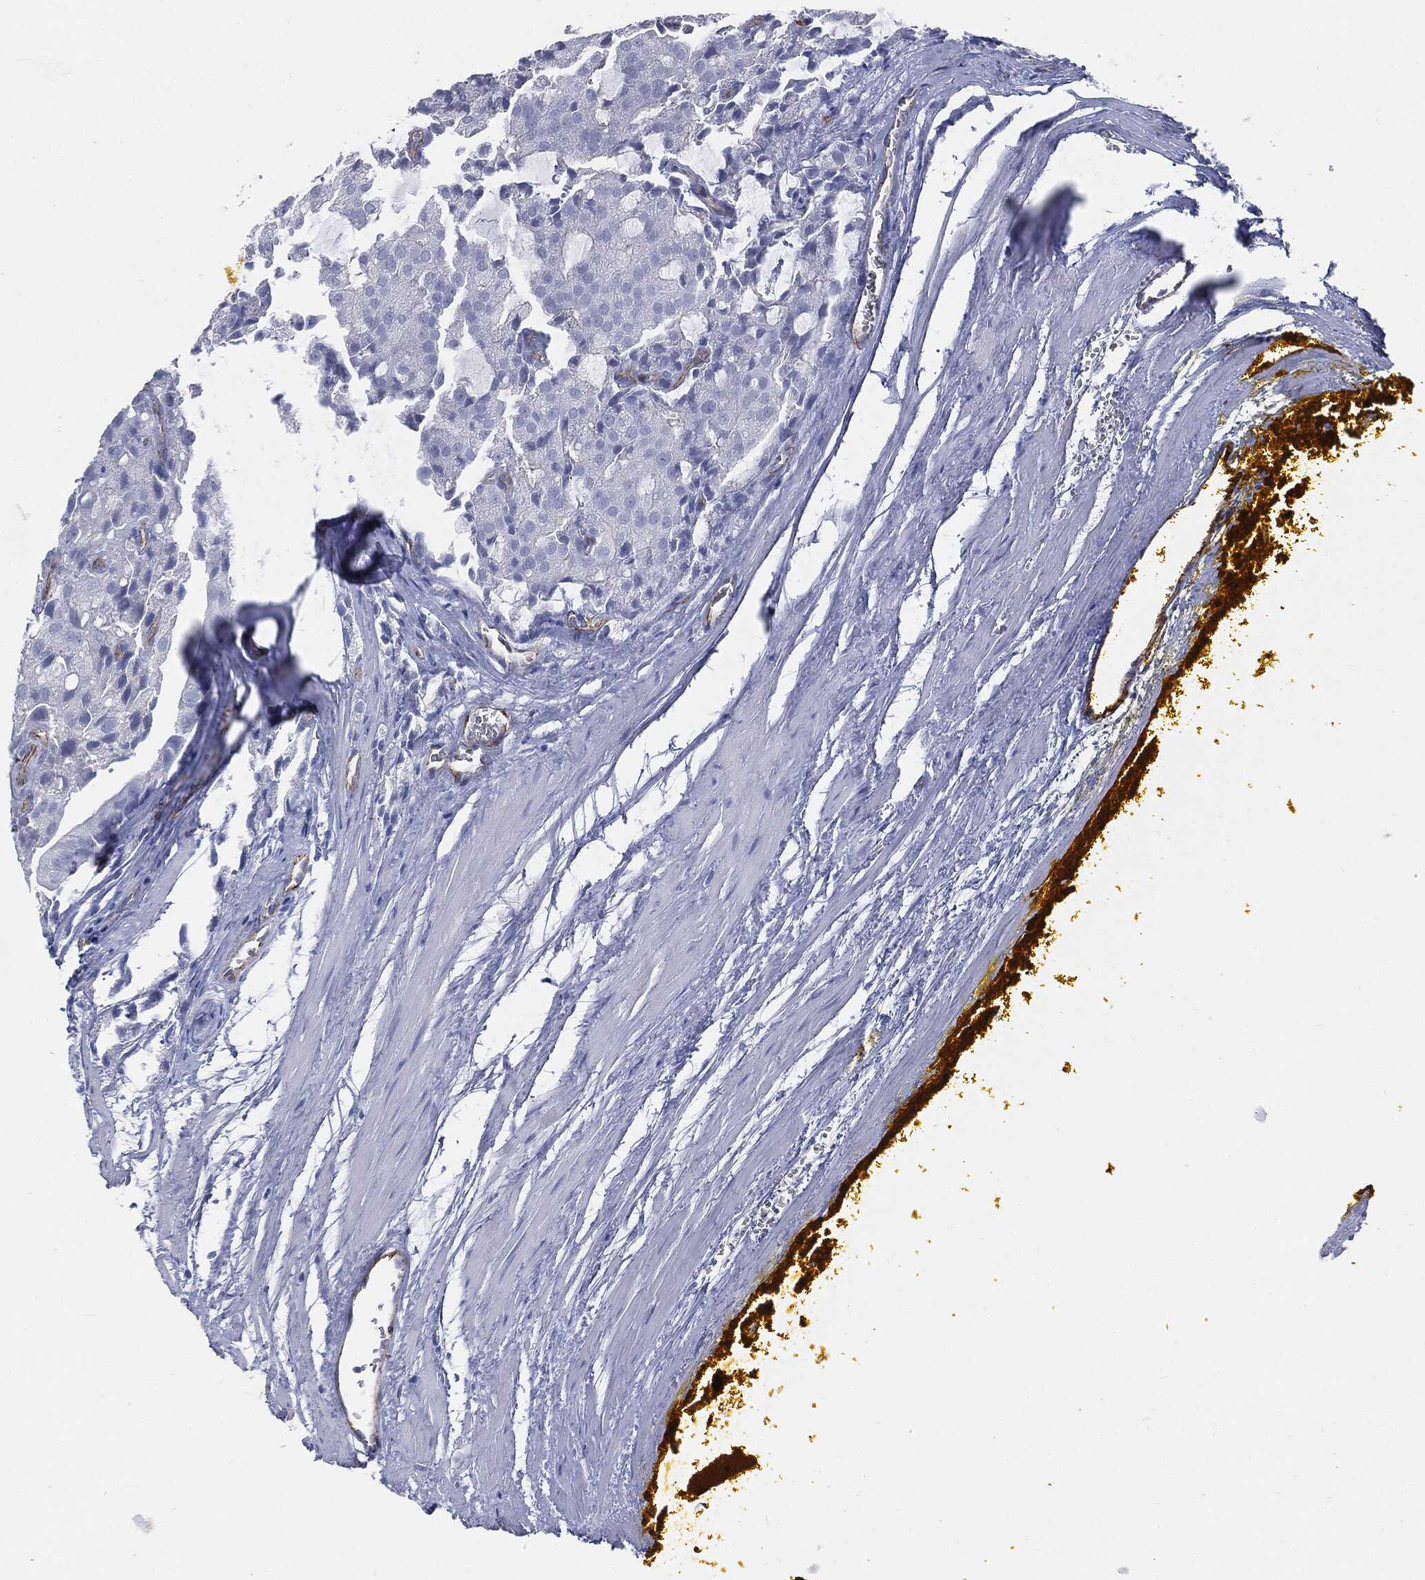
{"staining": {"intensity": "negative", "quantity": "none", "location": "none"}, "tissue": "prostate cancer", "cell_type": "Tumor cells", "image_type": "cancer", "snomed": [{"axis": "morphology", "description": "Adenocarcinoma, NOS"}, {"axis": "topography", "description": "Prostate and seminal vesicle, NOS"}, {"axis": "topography", "description": "Prostate"}], "caption": "Micrograph shows no significant protein staining in tumor cells of prostate cancer (adenocarcinoma). (DAB IHC with hematoxylin counter stain).", "gene": "MUC5AC", "patient": {"sex": "male", "age": 67}}